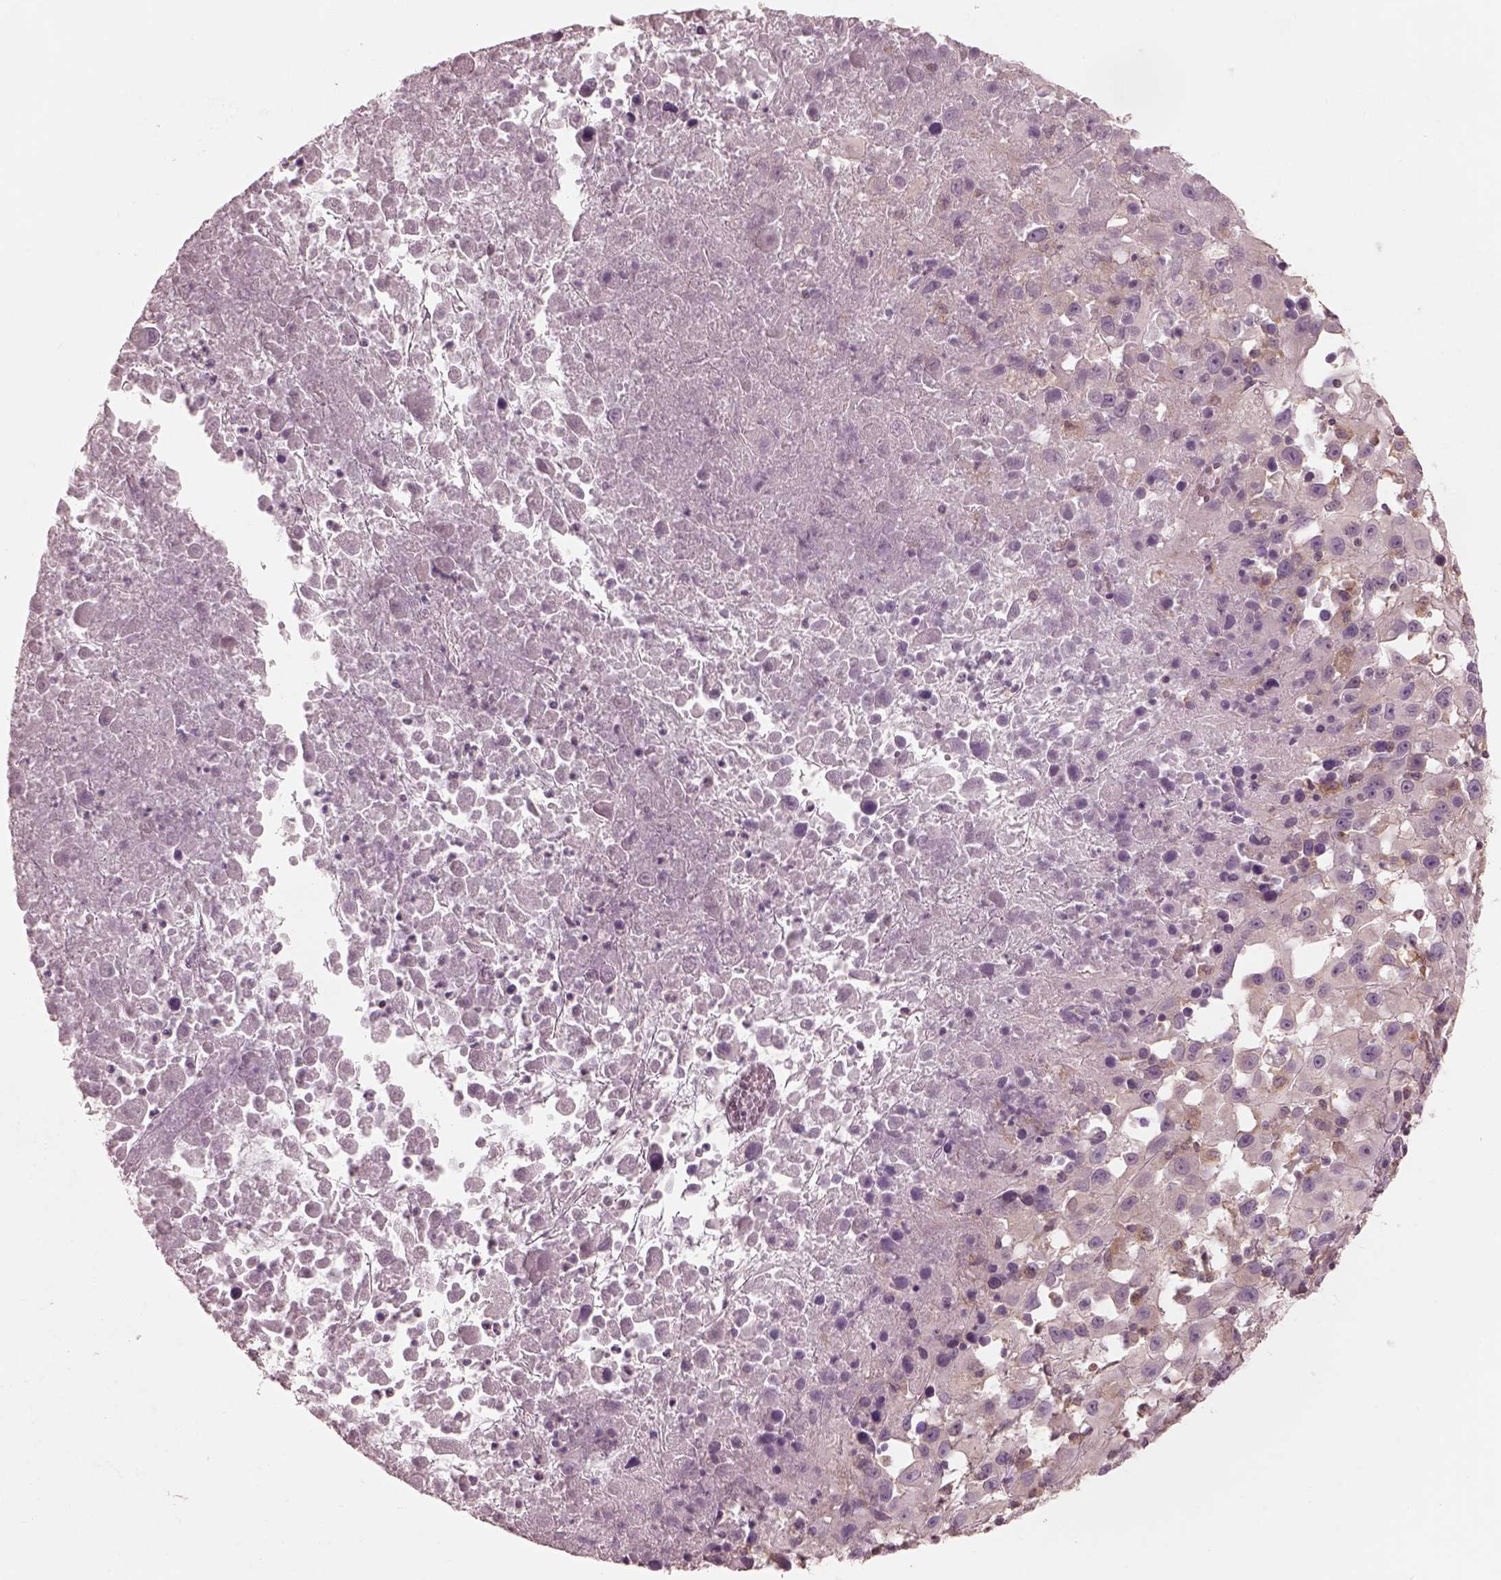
{"staining": {"intensity": "negative", "quantity": "none", "location": "none"}, "tissue": "melanoma", "cell_type": "Tumor cells", "image_type": "cancer", "snomed": [{"axis": "morphology", "description": "Malignant melanoma, Metastatic site"}, {"axis": "topography", "description": "Soft tissue"}], "caption": "A micrograph of human malignant melanoma (metastatic site) is negative for staining in tumor cells.", "gene": "PRKACG", "patient": {"sex": "male", "age": 50}}